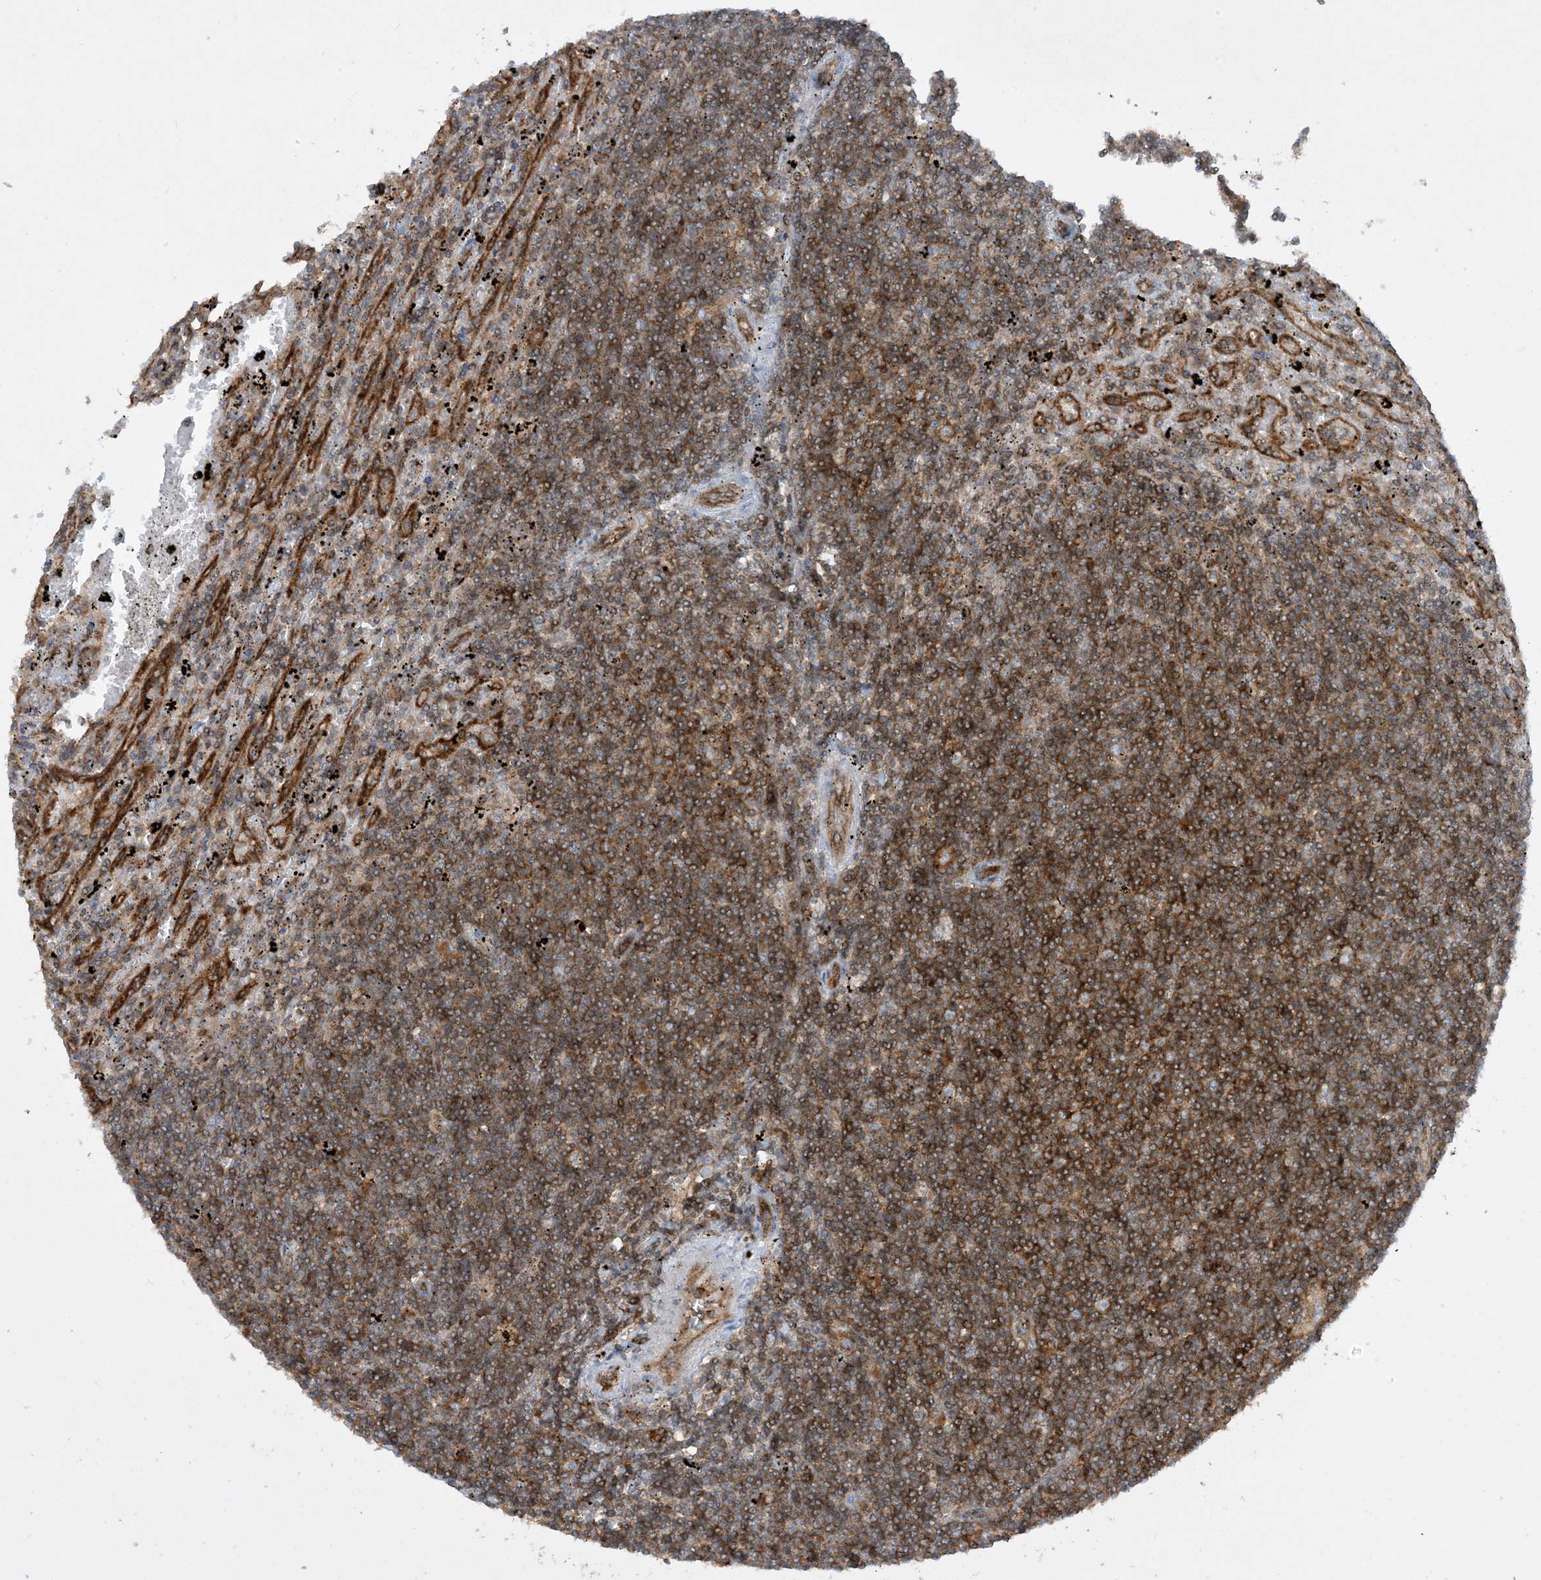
{"staining": {"intensity": "moderate", "quantity": ">75%", "location": "cytoplasmic/membranous"}, "tissue": "lymphoma", "cell_type": "Tumor cells", "image_type": "cancer", "snomed": [{"axis": "morphology", "description": "Malignant lymphoma, non-Hodgkin's type, Low grade"}, {"axis": "topography", "description": "Spleen"}], "caption": "Human lymphoma stained with a brown dye shows moderate cytoplasmic/membranous positive expression in about >75% of tumor cells.", "gene": "HLA-E", "patient": {"sex": "male", "age": 76}}